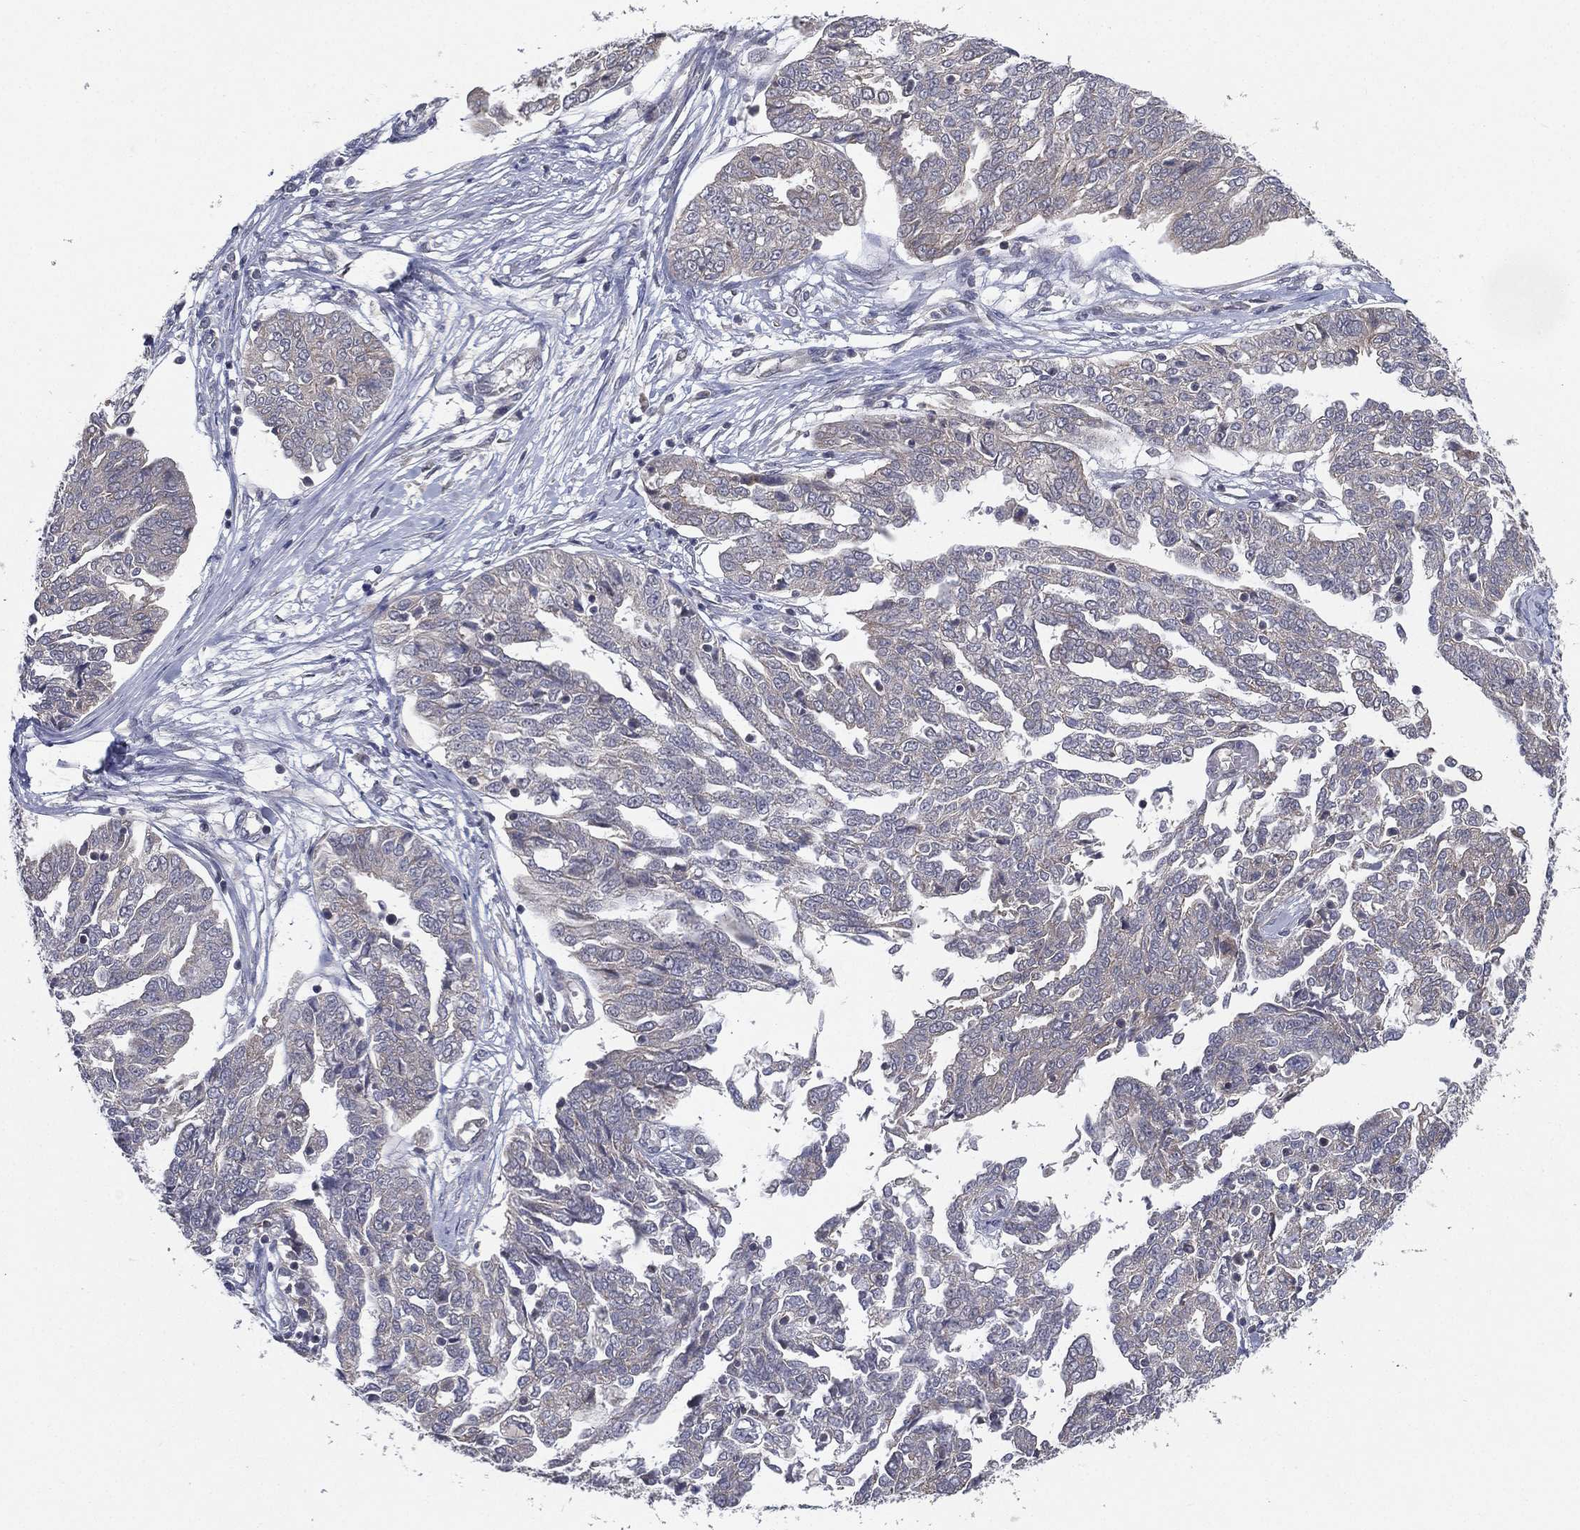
{"staining": {"intensity": "negative", "quantity": "none", "location": "none"}, "tissue": "ovarian cancer", "cell_type": "Tumor cells", "image_type": "cancer", "snomed": [{"axis": "morphology", "description": "Cystadenocarcinoma, serous, NOS"}, {"axis": "topography", "description": "Ovary"}], "caption": "Immunohistochemical staining of human ovarian serous cystadenocarcinoma demonstrates no significant staining in tumor cells.", "gene": "KAT14", "patient": {"sex": "female", "age": 67}}